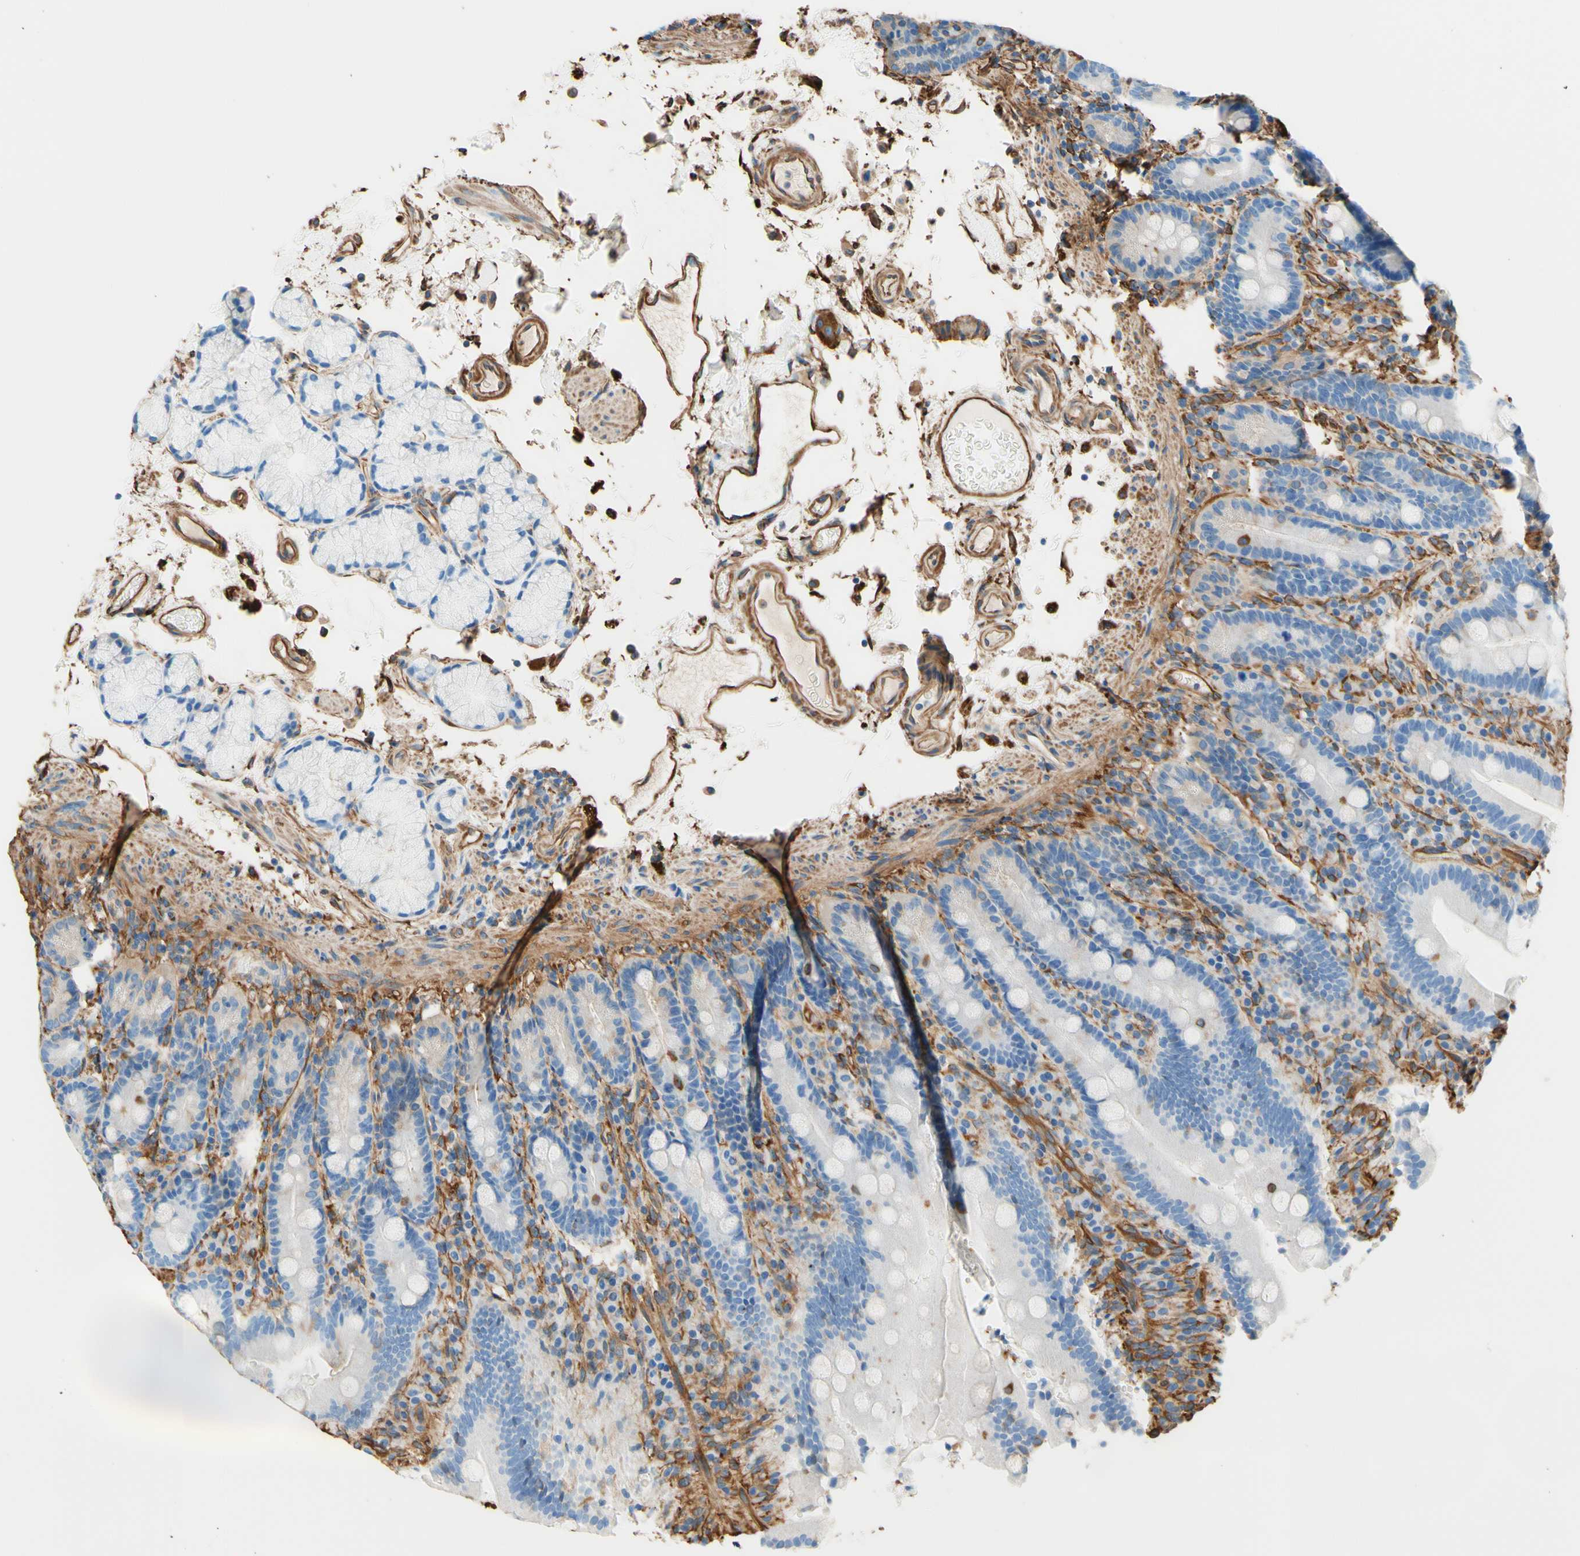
{"staining": {"intensity": "negative", "quantity": "none", "location": "none"}, "tissue": "duodenum", "cell_type": "Glandular cells", "image_type": "normal", "snomed": [{"axis": "morphology", "description": "Normal tissue, NOS"}, {"axis": "topography", "description": "Small intestine, NOS"}], "caption": "Micrograph shows no protein staining in glandular cells of normal duodenum. Nuclei are stained in blue.", "gene": "DPYSL3", "patient": {"sex": "female", "age": 71}}